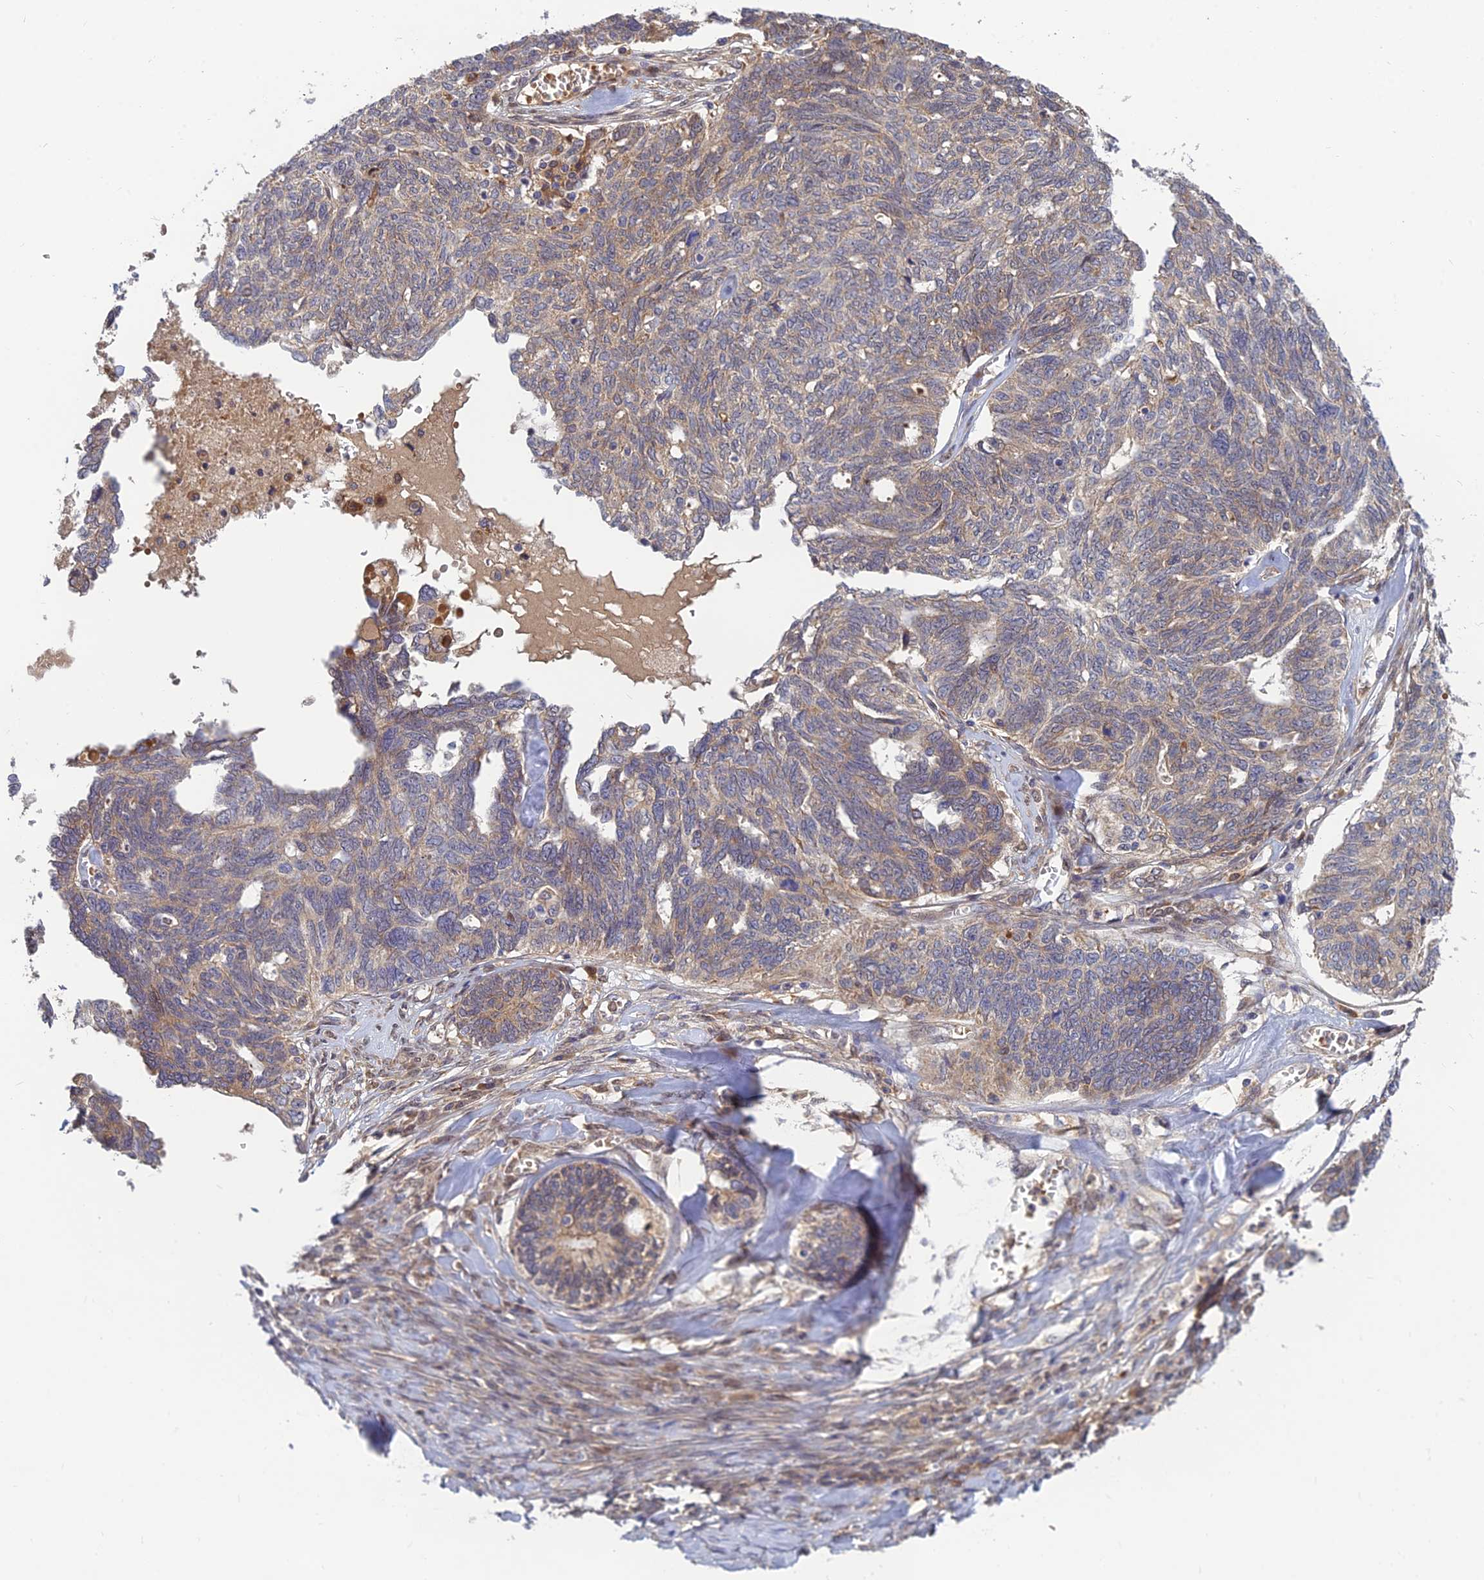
{"staining": {"intensity": "weak", "quantity": "25%-75%", "location": "cytoplasmic/membranous"}, "tissue": "ovarian cancer", "cell_type": "Tumor cells", "image_type": "cancer", "snomed": [{"axis": "morphology", "description": "Cystadenocarcinoma, serous, NOS"}, {"axis": "topography", "description": "Ovary"}], "caption": "Brown immunohistochemical staining in human ovarian cancer (serous cystadenocarcinoma) demonstrates weak cytoplasmic/membranous positivity in approximately 25%-75% of tumor cells. The staining was performed using DAB to visualize the protein expression in brown, while the nuclei were stained in blue with hematoxylin (Magnification: 20x).", "gene": "FAM151B", "patient": {"sex": "female", "age": 79}}